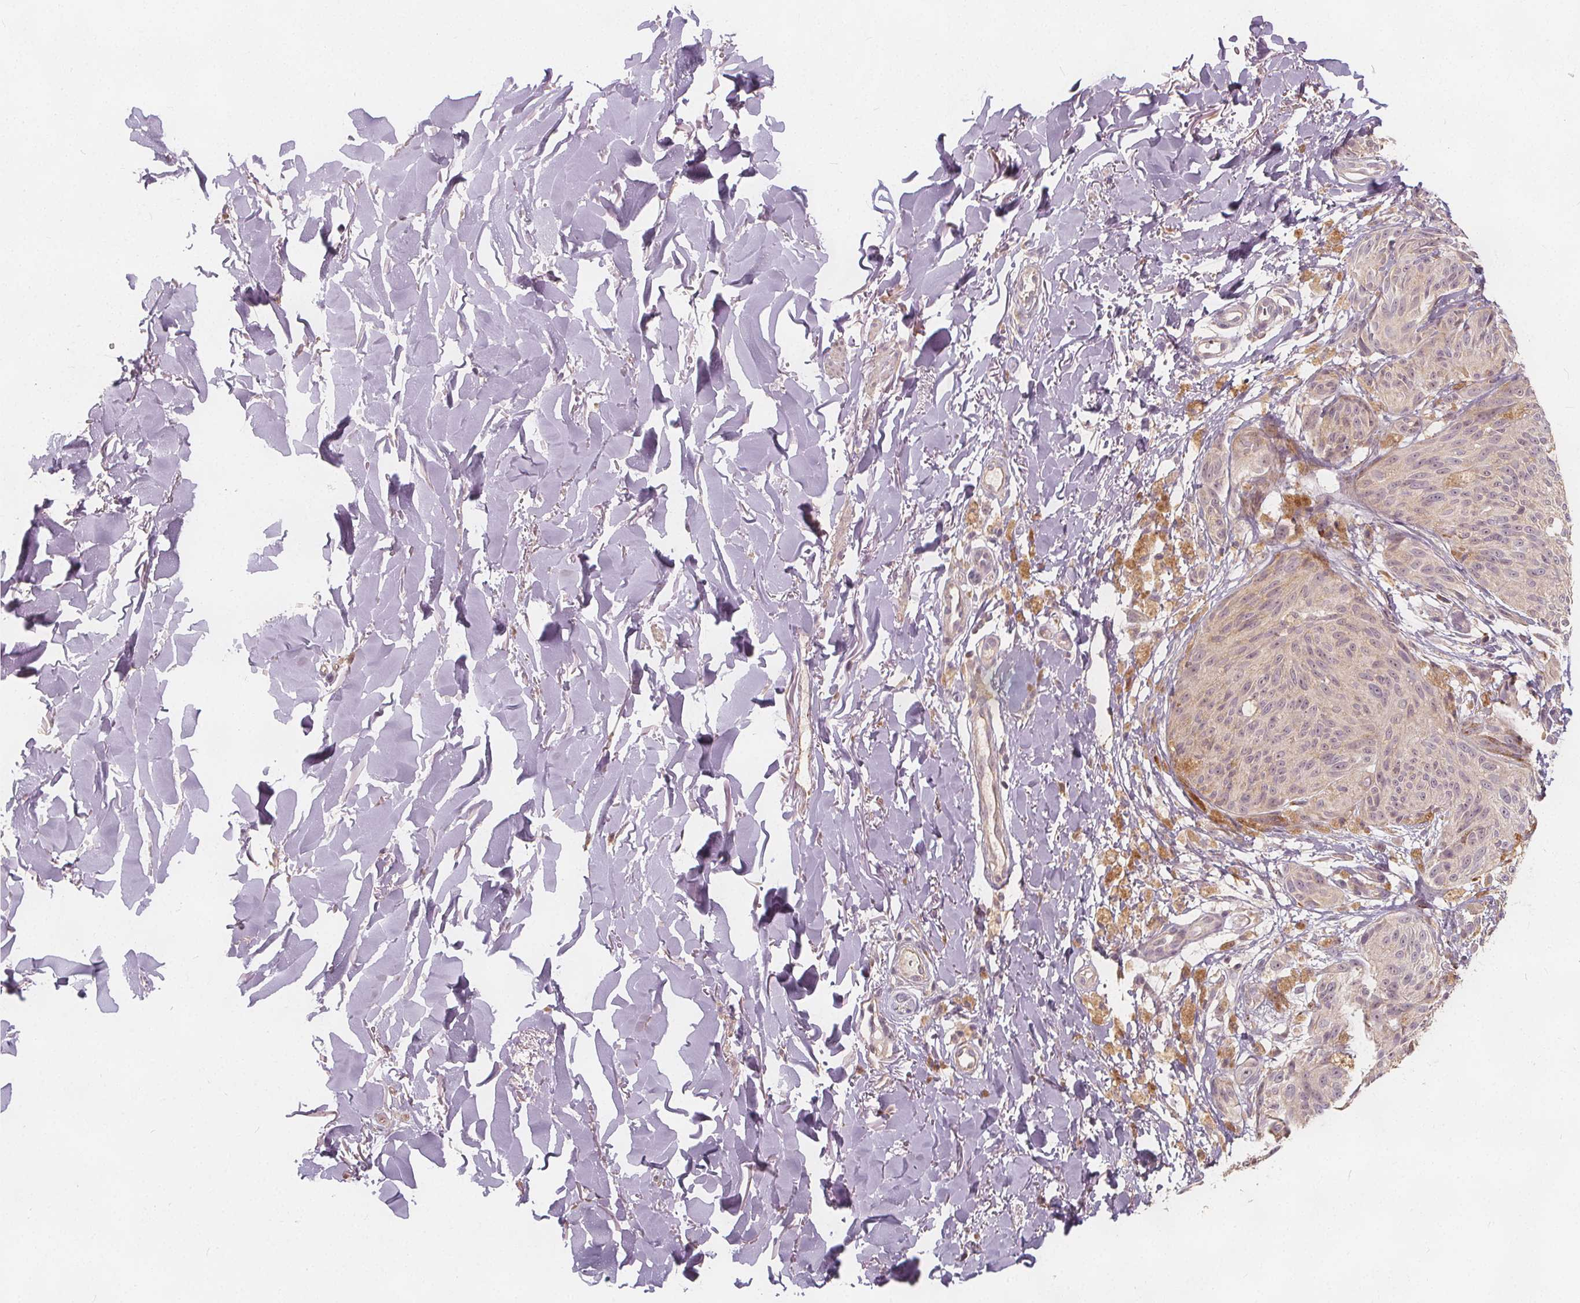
{"staining": {"intensity": "negative", "quantity": "none", "location": "none"}, "tissue": "melanoma", "cell_type": "Tumor cells", "image_type": "cancer", "snomed": [{"axis": "morphology", "description": "Malignant melanoma, NOS"}, {"axis": "topography", "description": "Skin"}], "caption": "Immunohistochemistry (IHC) of human melanoma displays no expression in tumor cells.", "gene": "DRC3", "patient": {"sex": "female", "age": 87}}